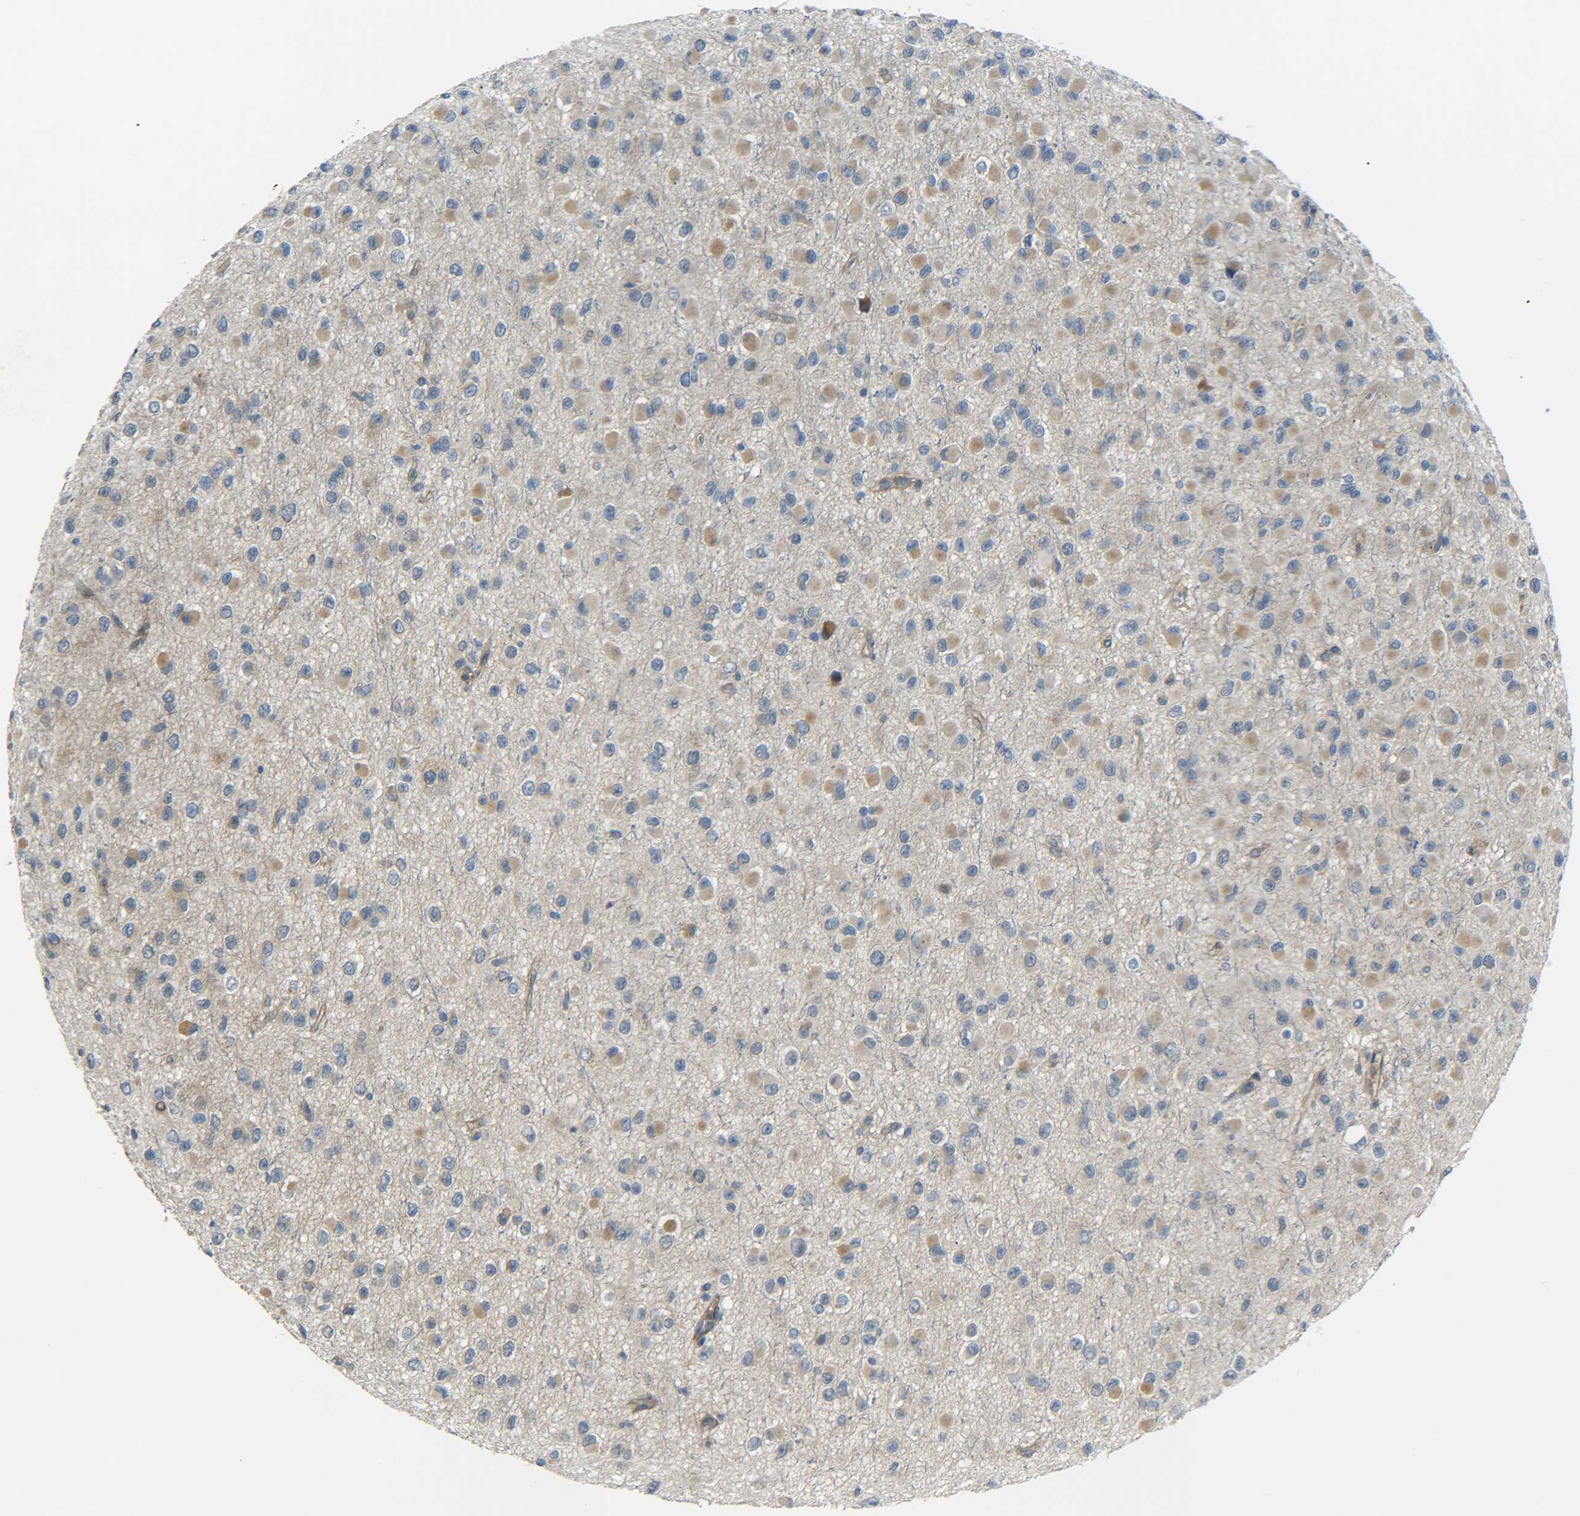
{"staining": {"intensity": "moderate", "quantity": ">75%", "location": "cytoplasmic/membranous"}, "tissue": "glioma", "cell_type": "Tumor cells", "image_type": "cancer", "snomed": [{"axis": "morphology", "description": "Glioma, malignant, Low grade"}, {"axis": "topography", "description": "Brain"}], "caption": "A high-resolution image shows IHC staining of low-grade glioma (malignant), which displays moderate cytoplasmic/membranous positivity in approximately >75% of tumor cells.", "gene": "MEIS1", "patient": {"sex": "male", "age": 42}}